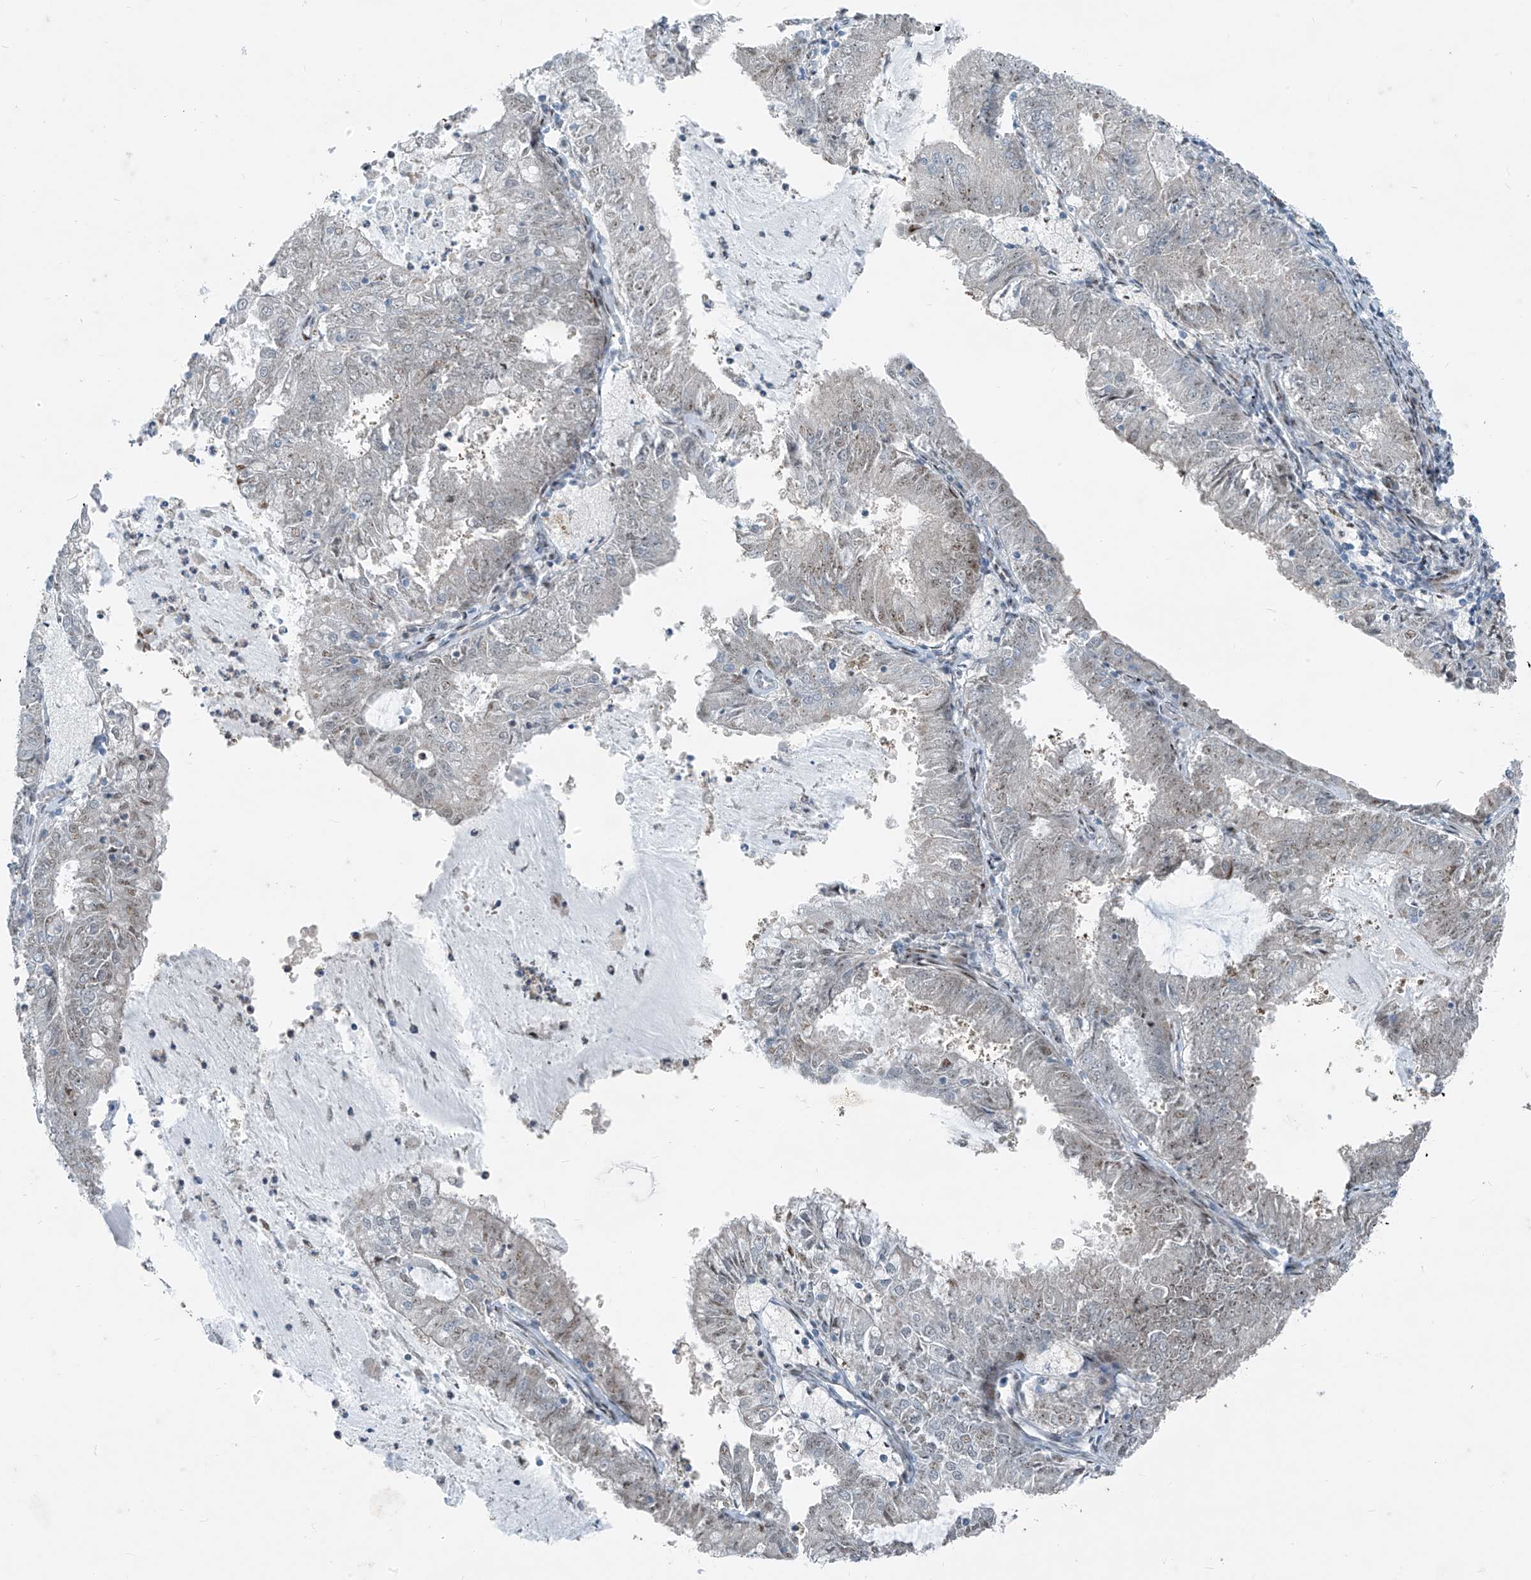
{"staining": {"intensity": "negative", "quantity": "none", "location": "none"}, "tissue": "endometrial cancer", "cell_type": "Tumor cells", "image_type": "cancer", "snomed": [{"axis": "morphology", "description": "Adenocarcinoma, NOS"}, {"axis": "topography", "description": "Endometrium"}], "caption": "Immunohistochemistry of endometrial cancer demonstrates no staining in tumor cells.", "gene": "PPCS", "patient": {"sex": "female", "age": 57}}